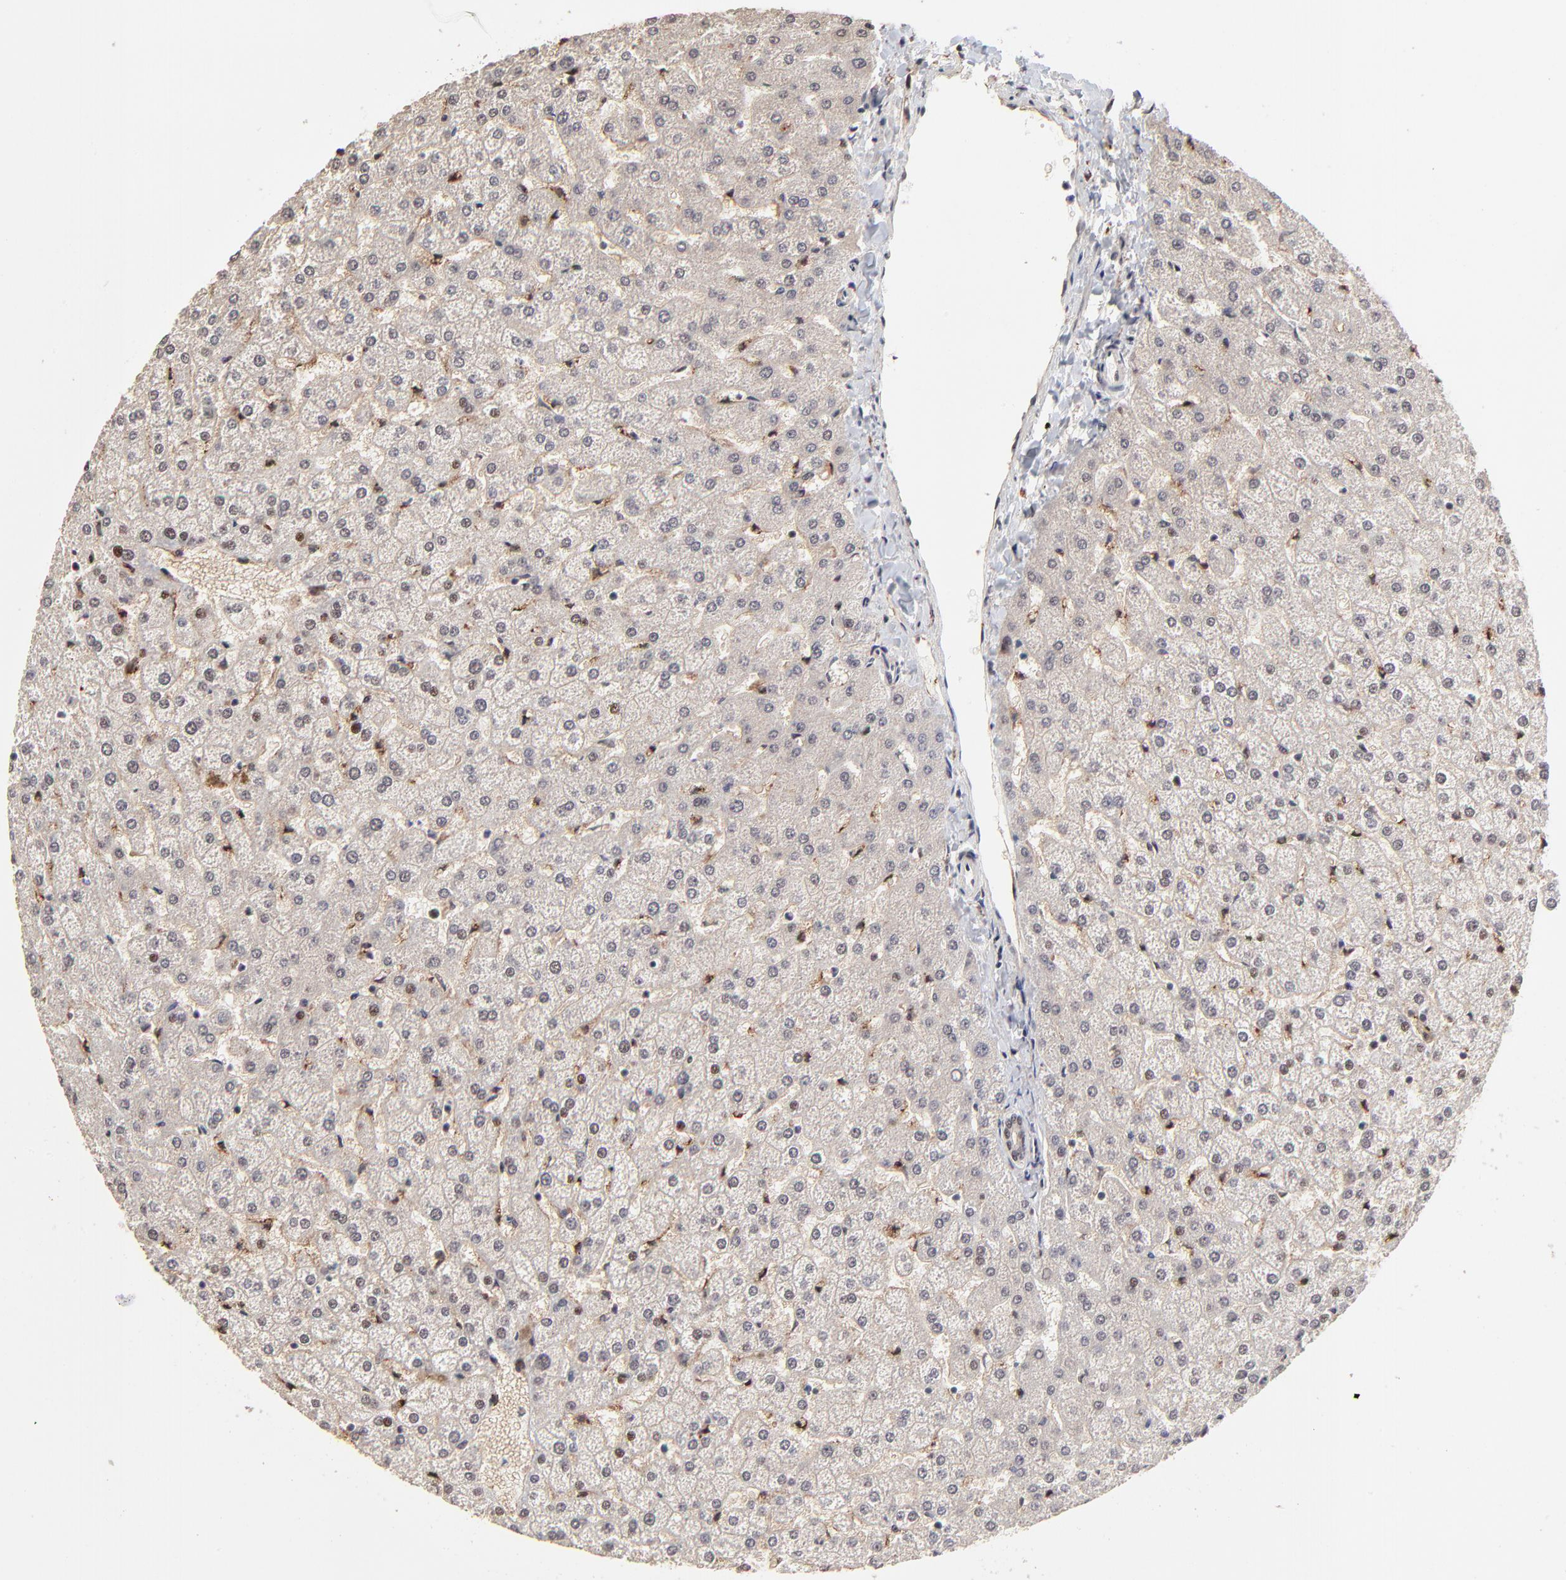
{"staining": {"intensity": "weak", "quantity": ">75%", "location": "nuclear"}, "tissue": "liver", "cell_type": "Cholangiocytes", "image_type": "normal", "snomed": [{"axis": "morphology", "description": "Normal tissue, NOS"}, {"axis": "topography", "description": "Liver"}], "caption": "Immunohistochemistry image of benign liver: liver stained using IHC exhibits low levels of weak protein expression localized specifically in the nuclear of cholangiocytes, appearing as a nuclear brown color.", "gene": "RBM22", "patient": {"sex": "female", "age": 32}}